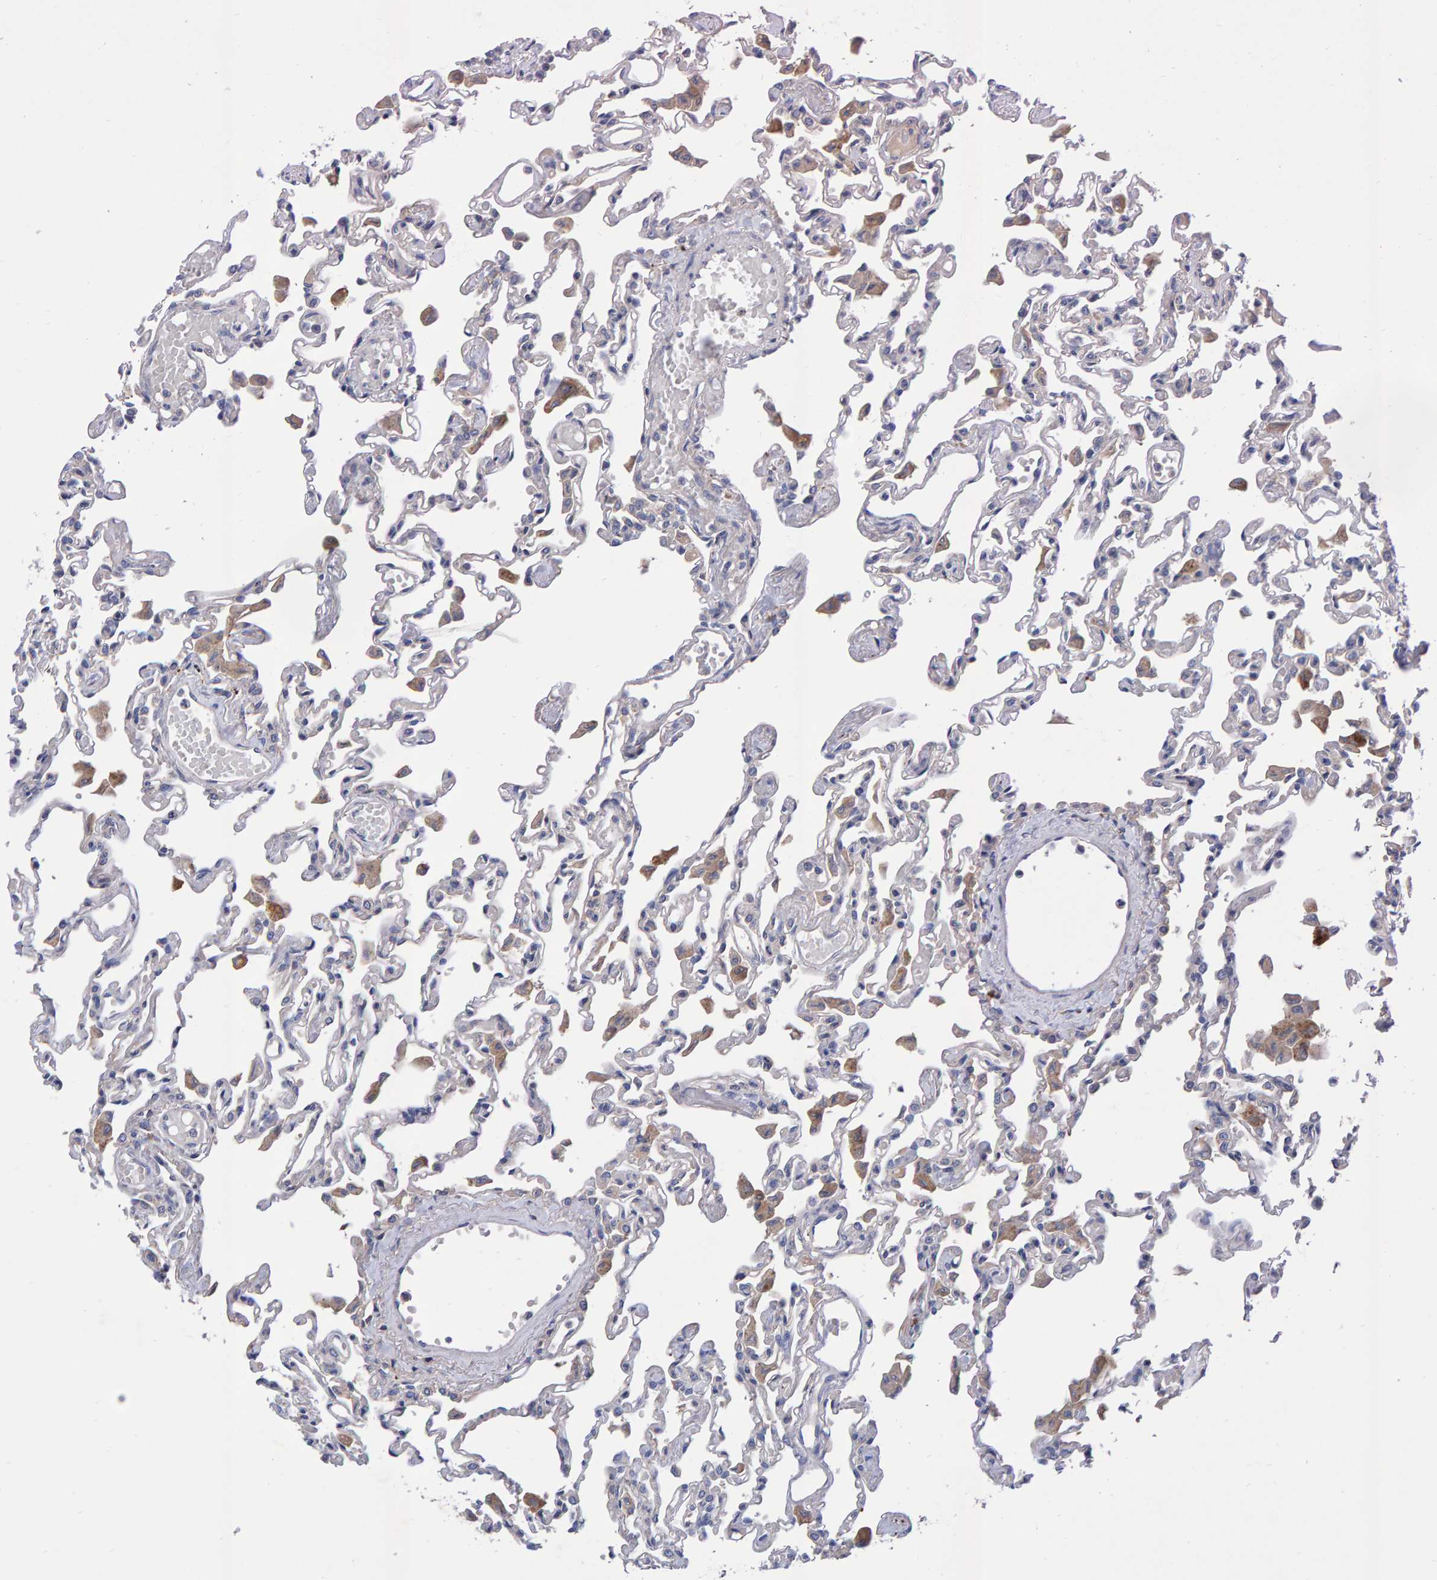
{"staining": {"intensity": "negative", "quantity": "none", "location": "none"}, "tissue": "lung", "cell_type": "Alveolar cells", "image_type": "normal", "snomed": [{"axis": "morphology", "description": "Normal tissue, NOS"}, {"axis": "topography", "description": "Bronchus"}, {"axis": "topography", "description": "Lung"}], "caption": "Protein analysis of normal lung displays no significant positivity in alveolar cells. The staining was performed using DAB to visualize the protein expression in brown, while the nuclei were stained in blue with hematoxylin (Magnification: 20x).", "gene": "EFR3A", "patient": {"sex": "female", "age": 49}}